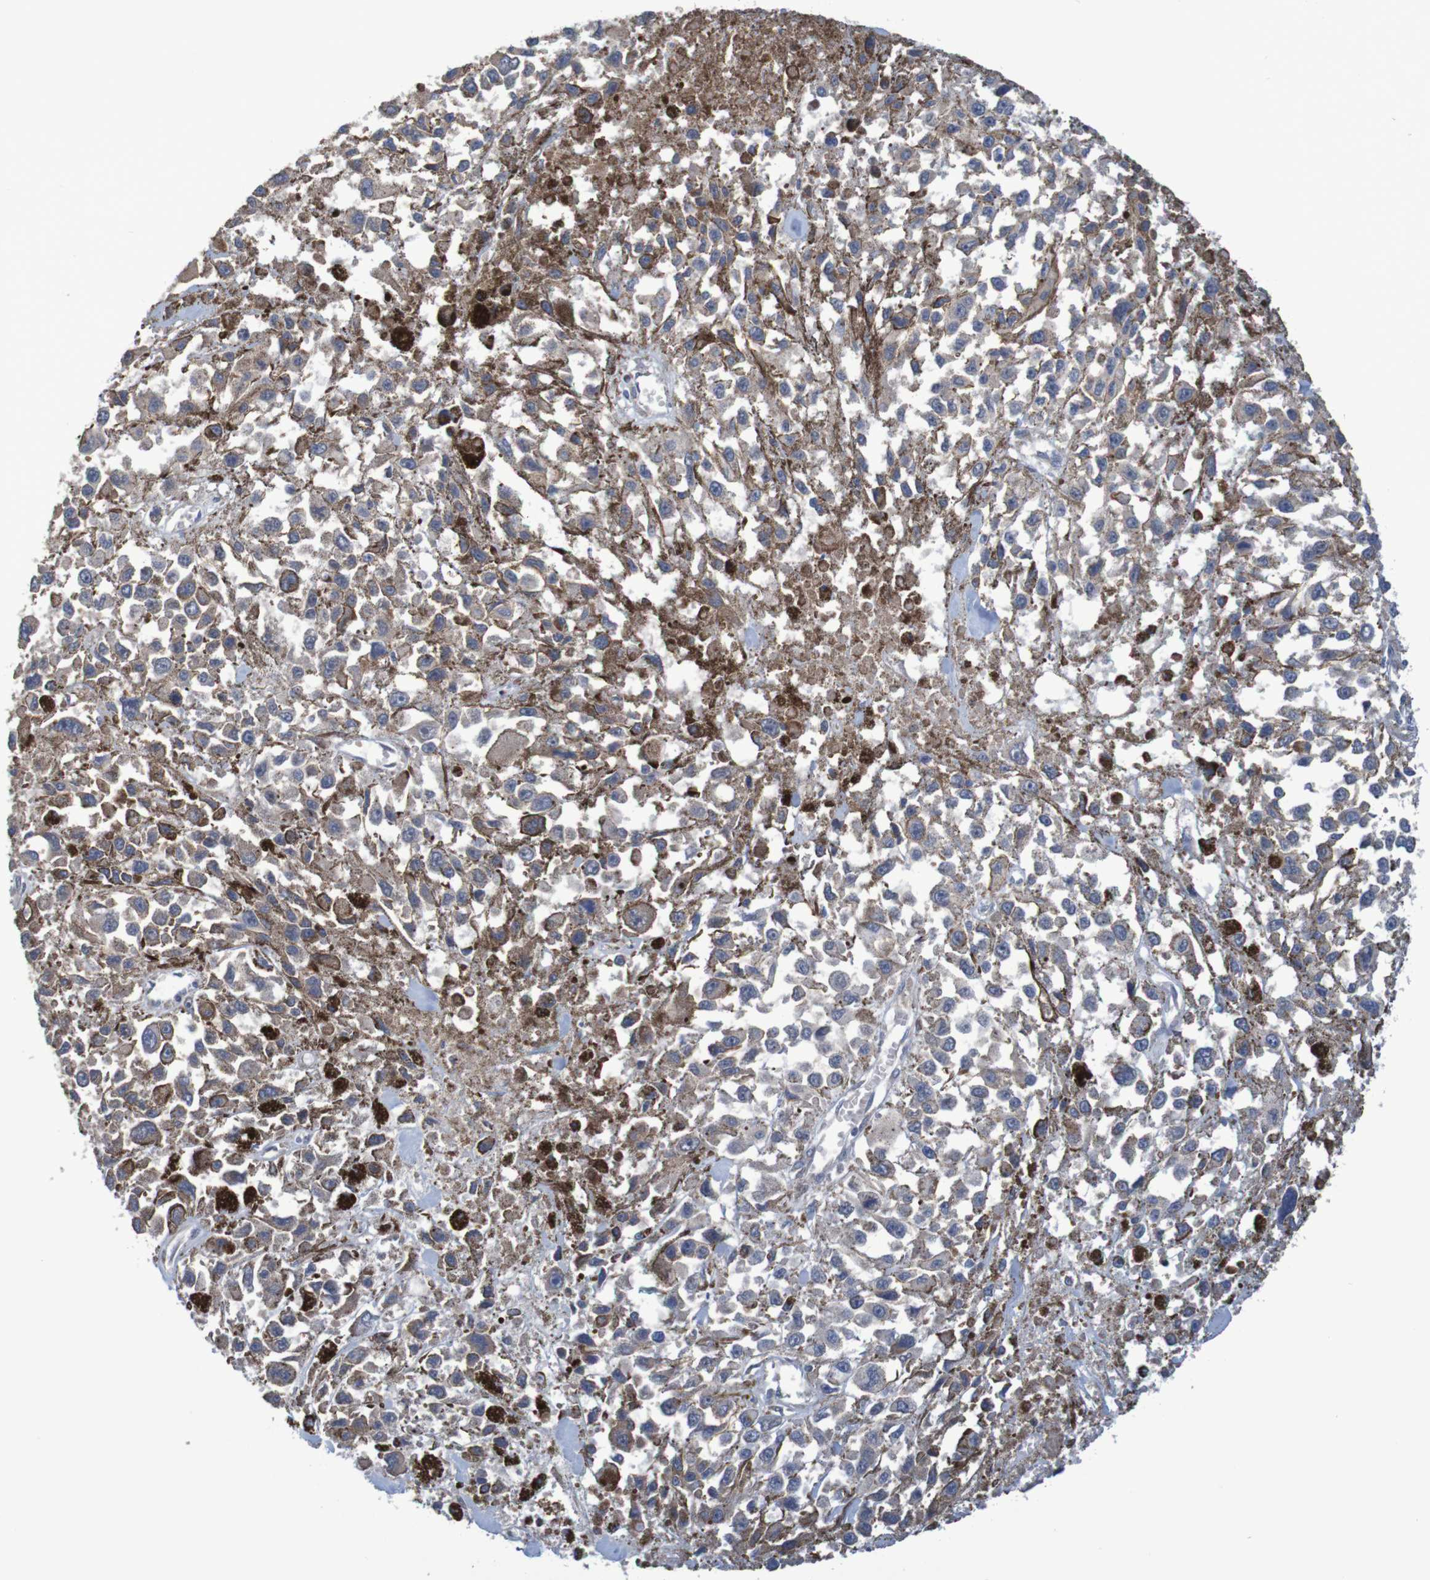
{"staining": {"intensity": "weak", "quantity": ">75%", "location": "cytoplasmic/membranous"}, "tissue": "melanoma", "cell_type": "Tumor cells", "image_type": "cancer", "snomed": [{"axis": "morphology", "description": "Malignant melanoma, Metastatic site"}, {"axis": "topography", "description": "Lymph node"}], "caption": "High-power microscopy captured an immunohistochemistry (IHC) histopathology image of malignant melanoma (metastatic site), revealing weak cytoplasmic/membranous staining in approximately >75% of tumor cells.", "gene": "CLDN18", "patient": {"sex": "male", "age": 59}}